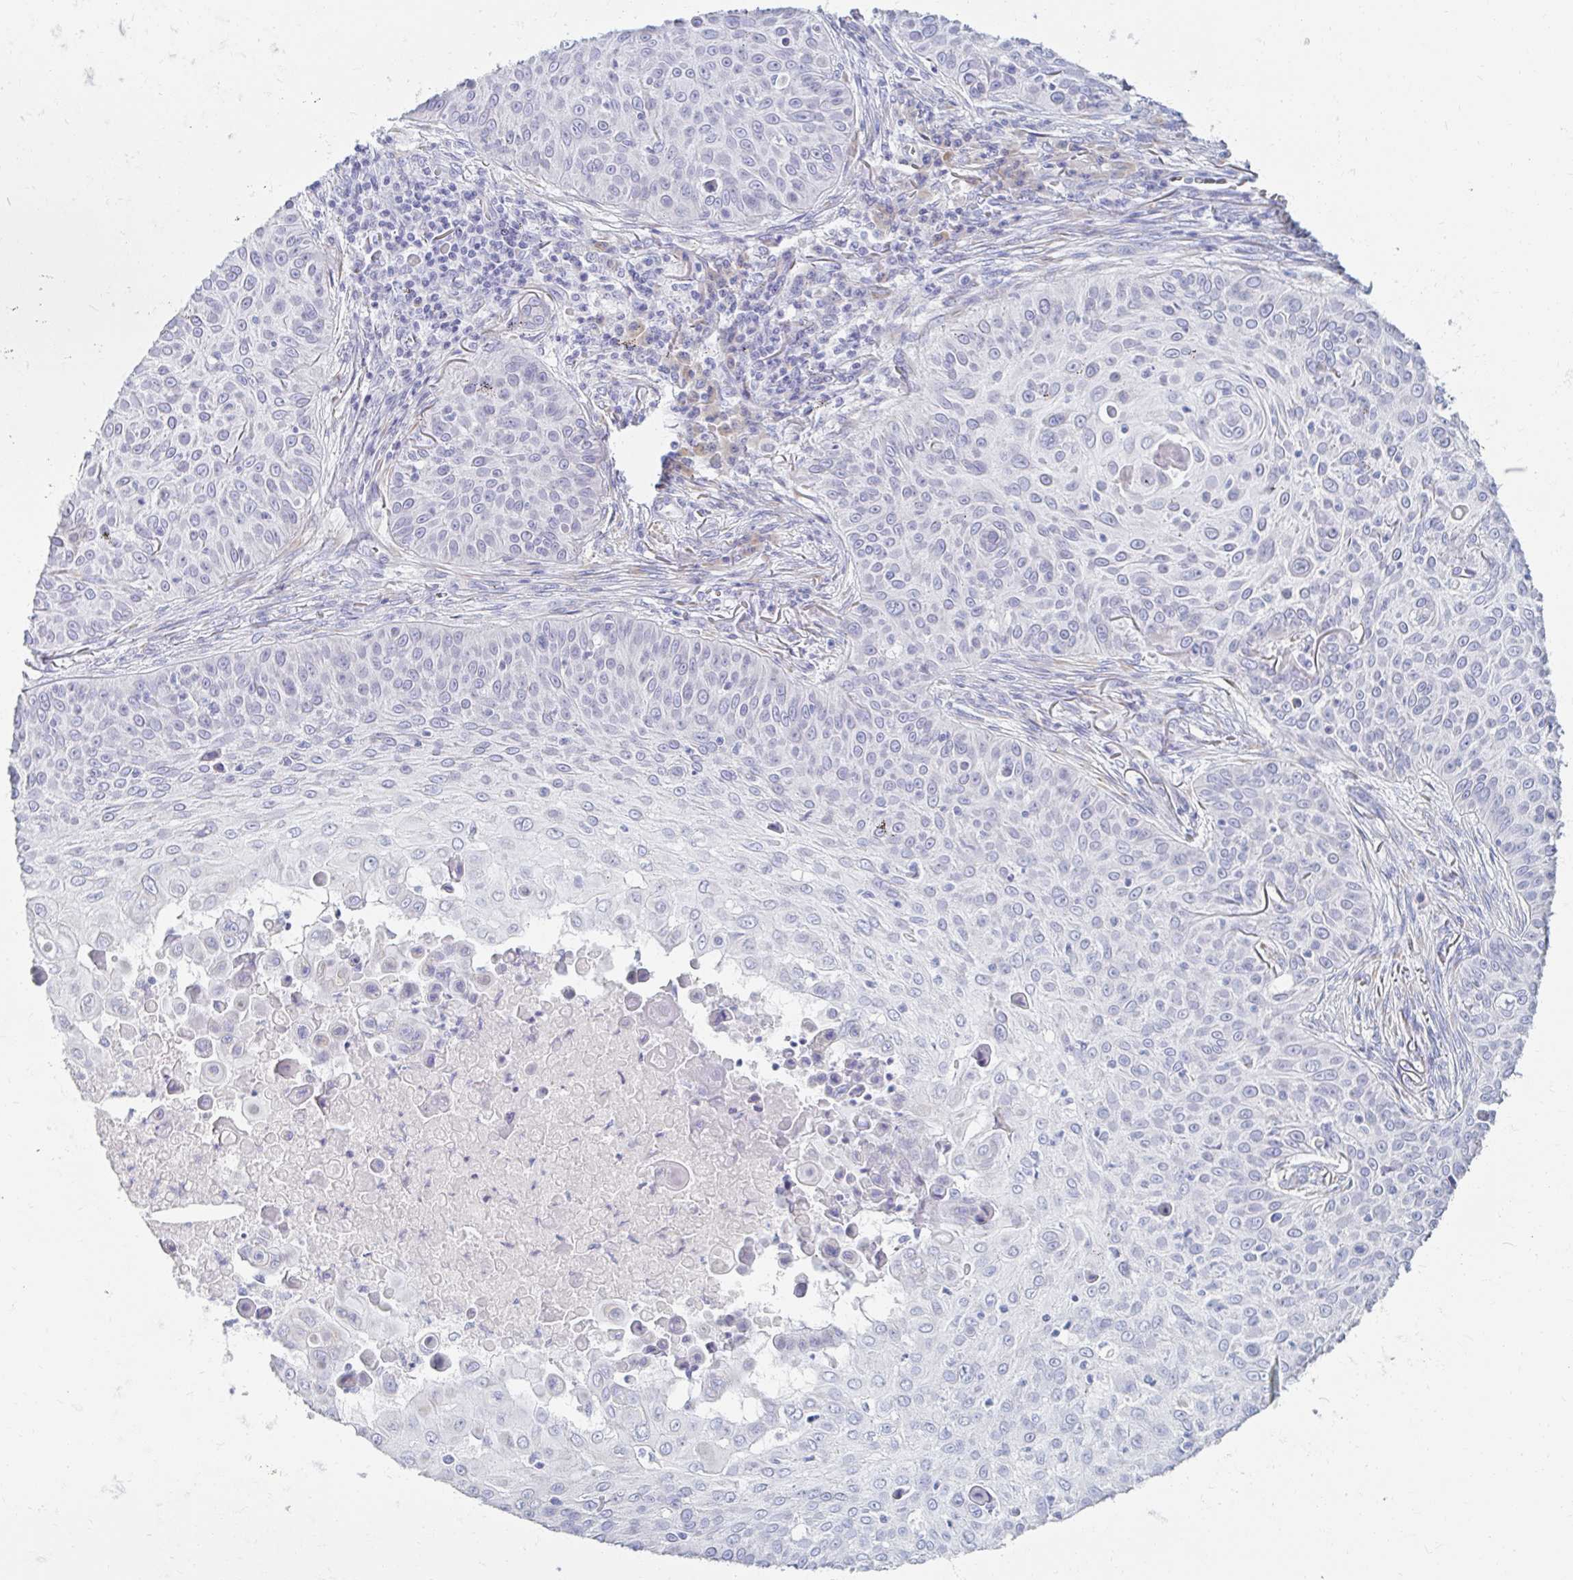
{"staining": {"intensity": "negative", "quantity": "none", "location": "none"}, "tissue": "skin cancer", "cell_type": "Tumor cells", "image_type": "cancer", "snomed": [{"axis": "morphology", "description": "Squamous cell carcinoma, NOS"}, {"axis": "topography", "description": "Skin"}], "caption": "Photomicrograph shows no protein positivity in tumor cells of skin squamous cell carcinoma tissue. The staining was performed using DAB to visualize the protein expression in brown, while the nuclei were stained in blue with hematoxylin (Magnification: 20x).", "gene": "MYLK2", "patient": {"sex": "male", "age": 82}}